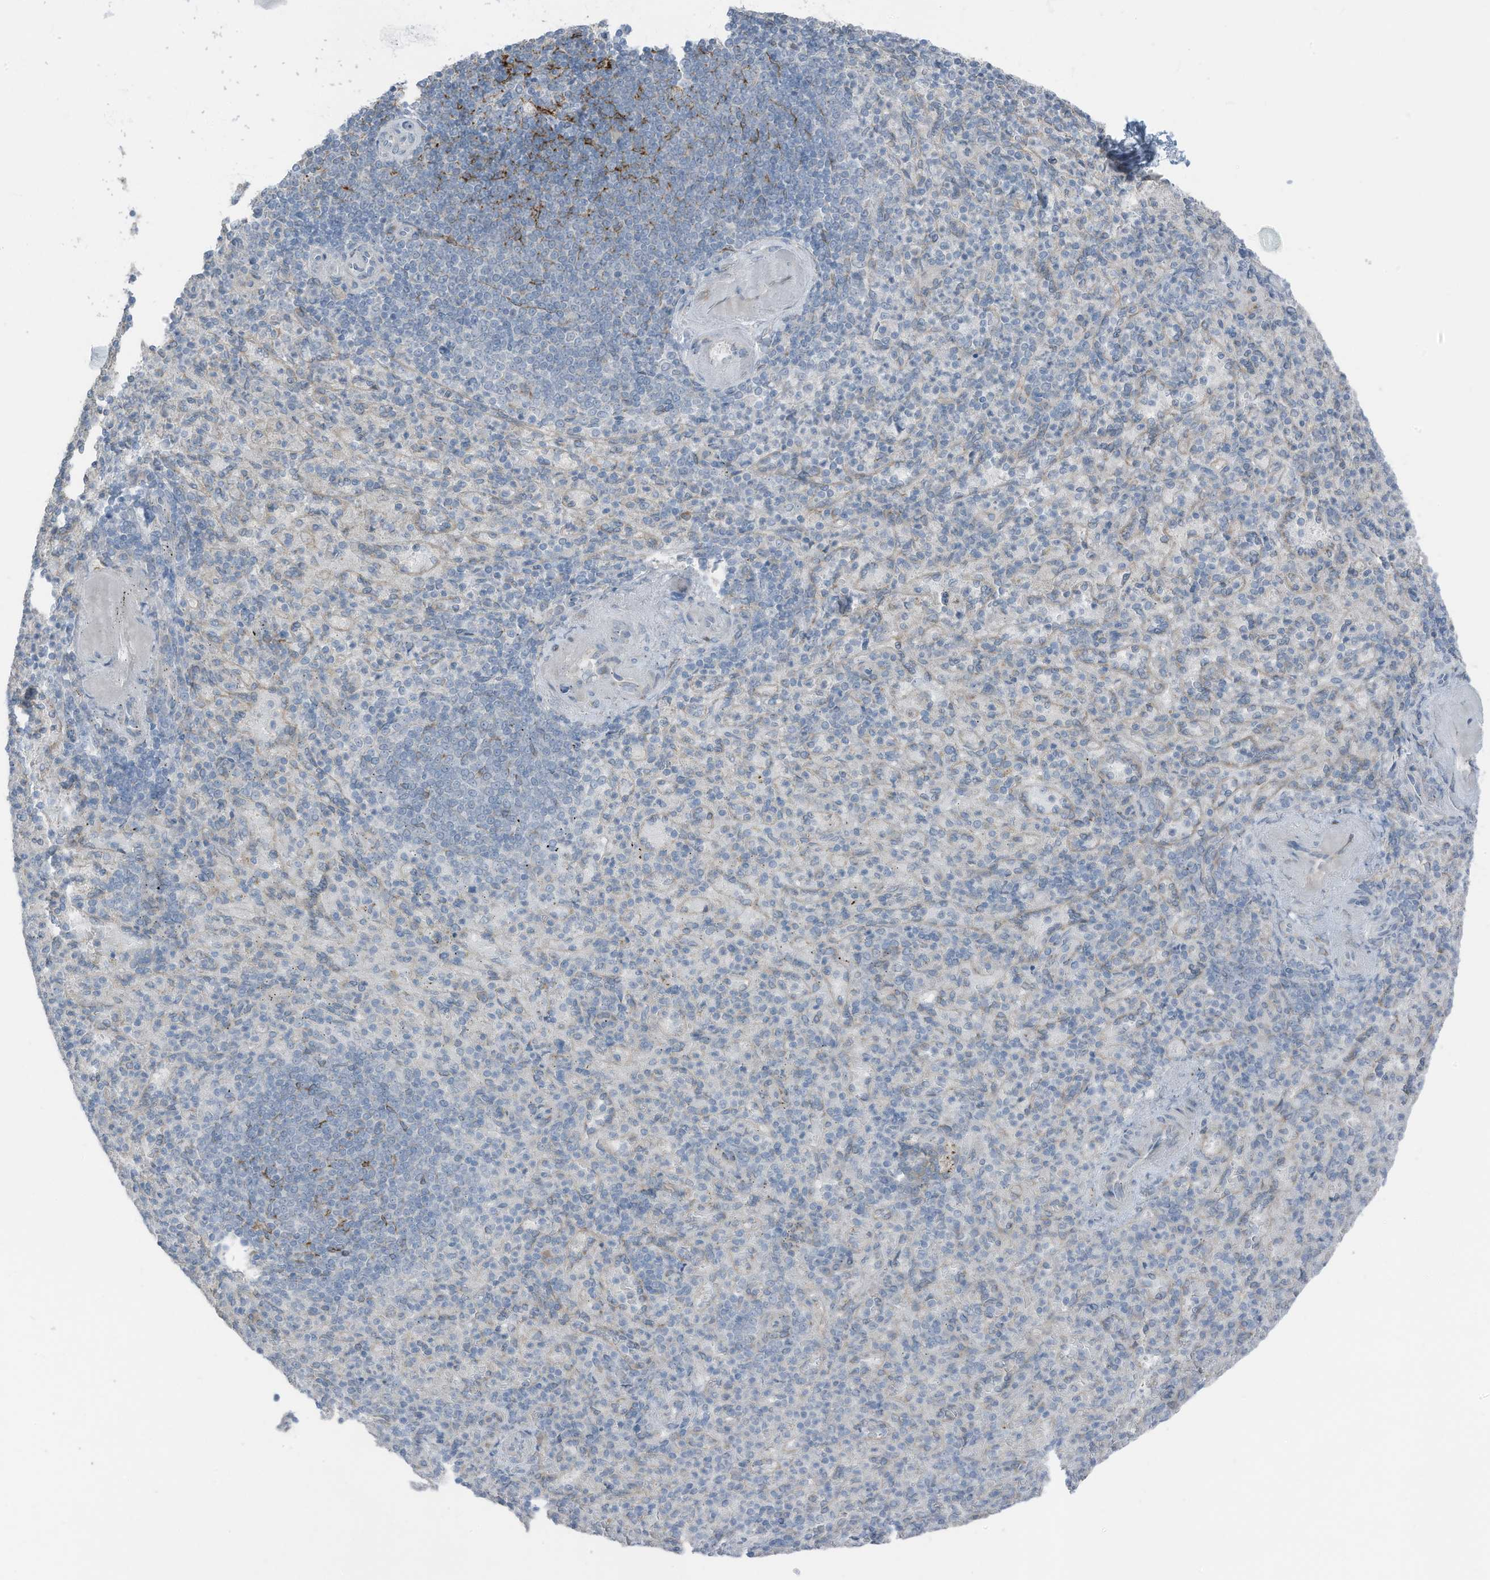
{"staining": {"intensity": "negative", "quantity": "none", "location": "none"}, "tissue": "spleen", "cell_type": "Cells in red pulp", "image_type": "normal", "snomed": [{"axis": "morphology", "description": "Normal tissue, NOS"}, {"axis": "topography", "description": "Spleen"}], "caption": "This is an immunohistochemistry (IHC) photomicrograph of unremarkable spleen. There is no positivity in cells in red pulp.", "gene": "ARHGEF33", "patient": {"sex": "female", "age": 74}}